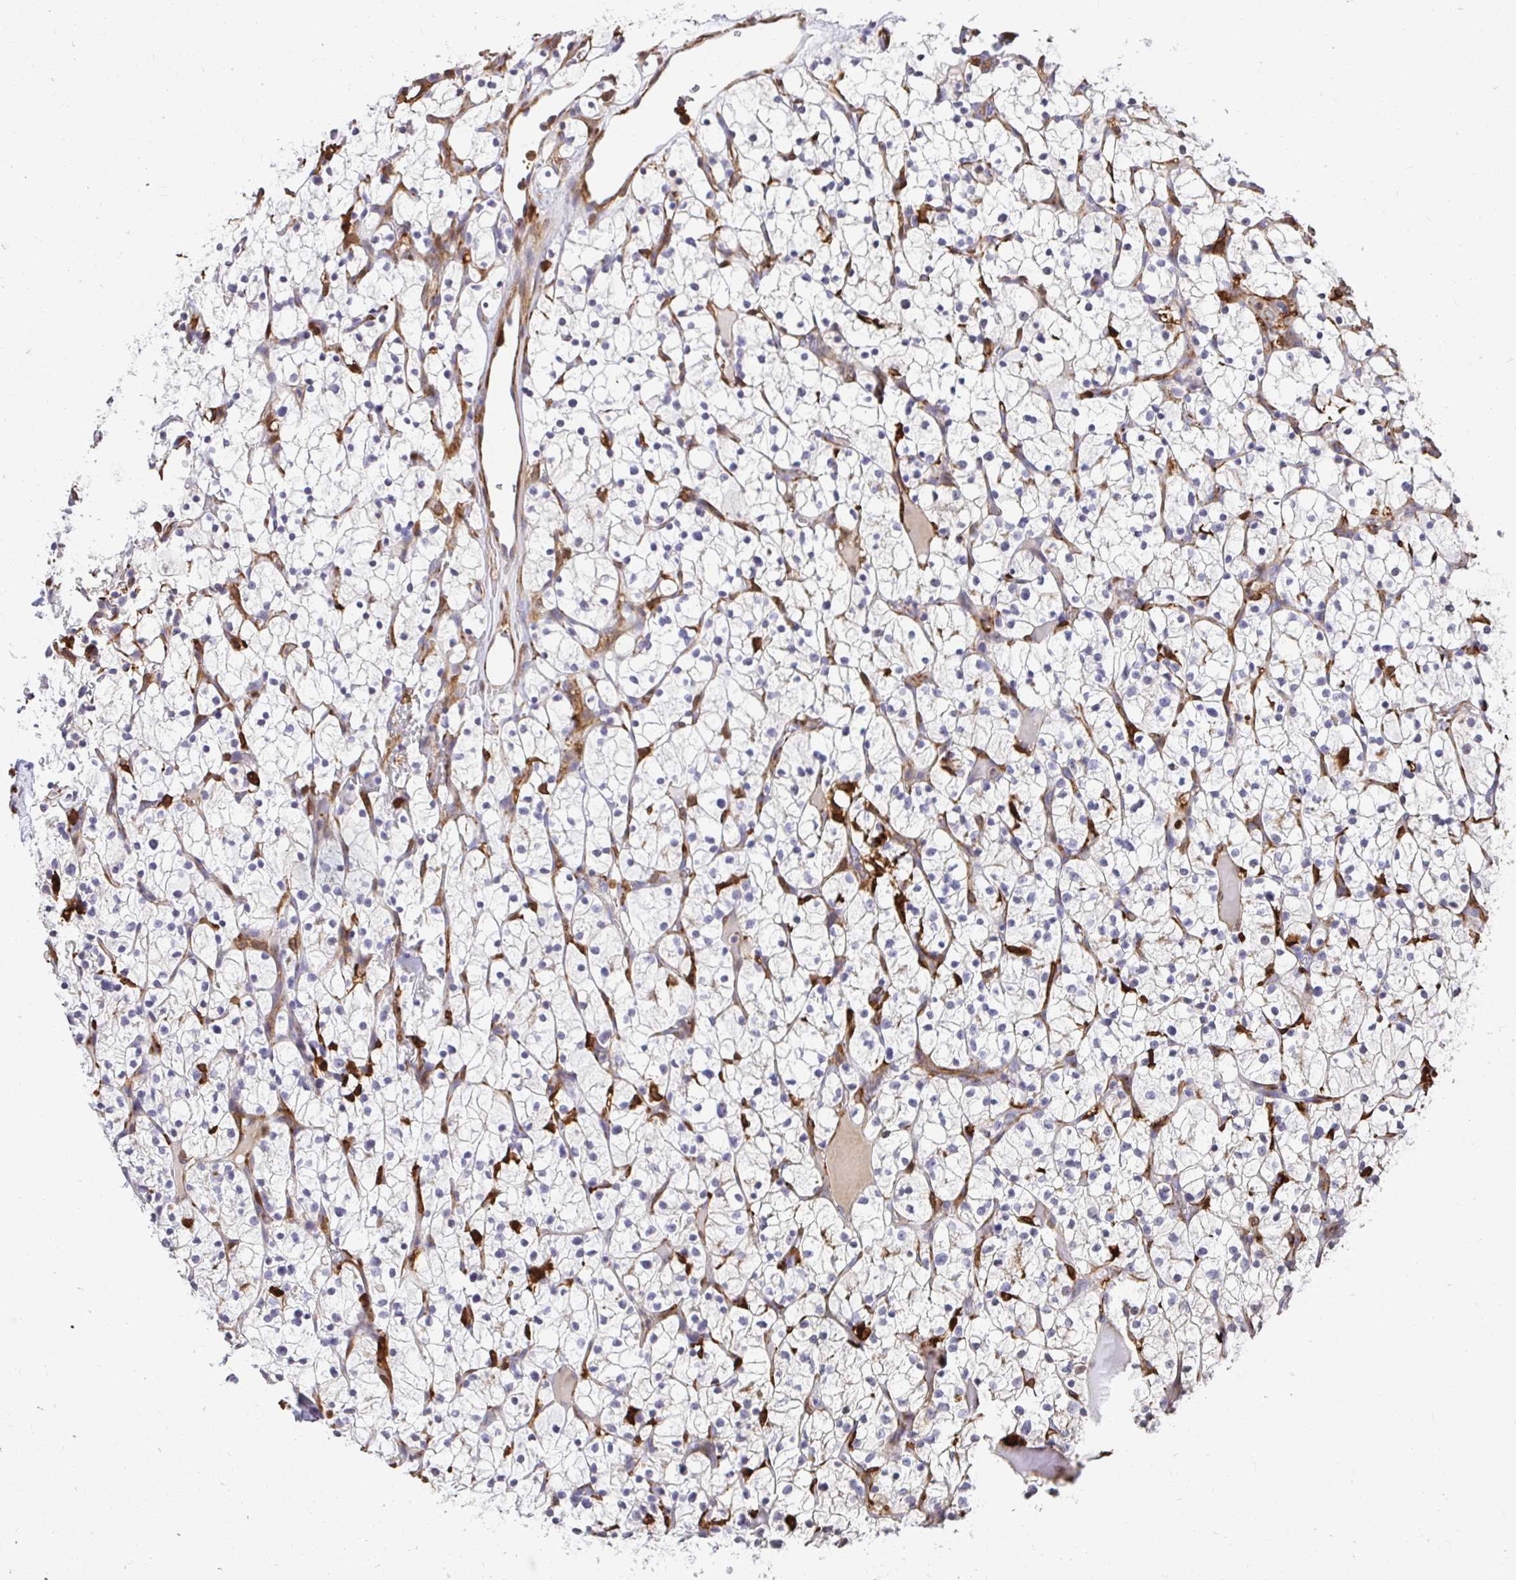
{"staining": {"intensity": "negative", "quantity": "none", "location": "none"}, "tissue": "renal cancer", "cell_type": "Tumor cells", "image_type": "cancer", "snomed": [{"axis": "morphology", "description": "Adenocarcinoma, NOS"}, {"axis": "topography", "description": "Kidney"}], "caption": "DAB immunohistochemical staining of human renal adenocarcinoma shows no significant expression in tumor cells. (DAB (3,3'-diaminobenzidine) immunohistochemistry (IHC) visualized using brightfield microscopy, high magnification).", "gene": "GSN", "patient": {"sex": "female", "age": 64}}